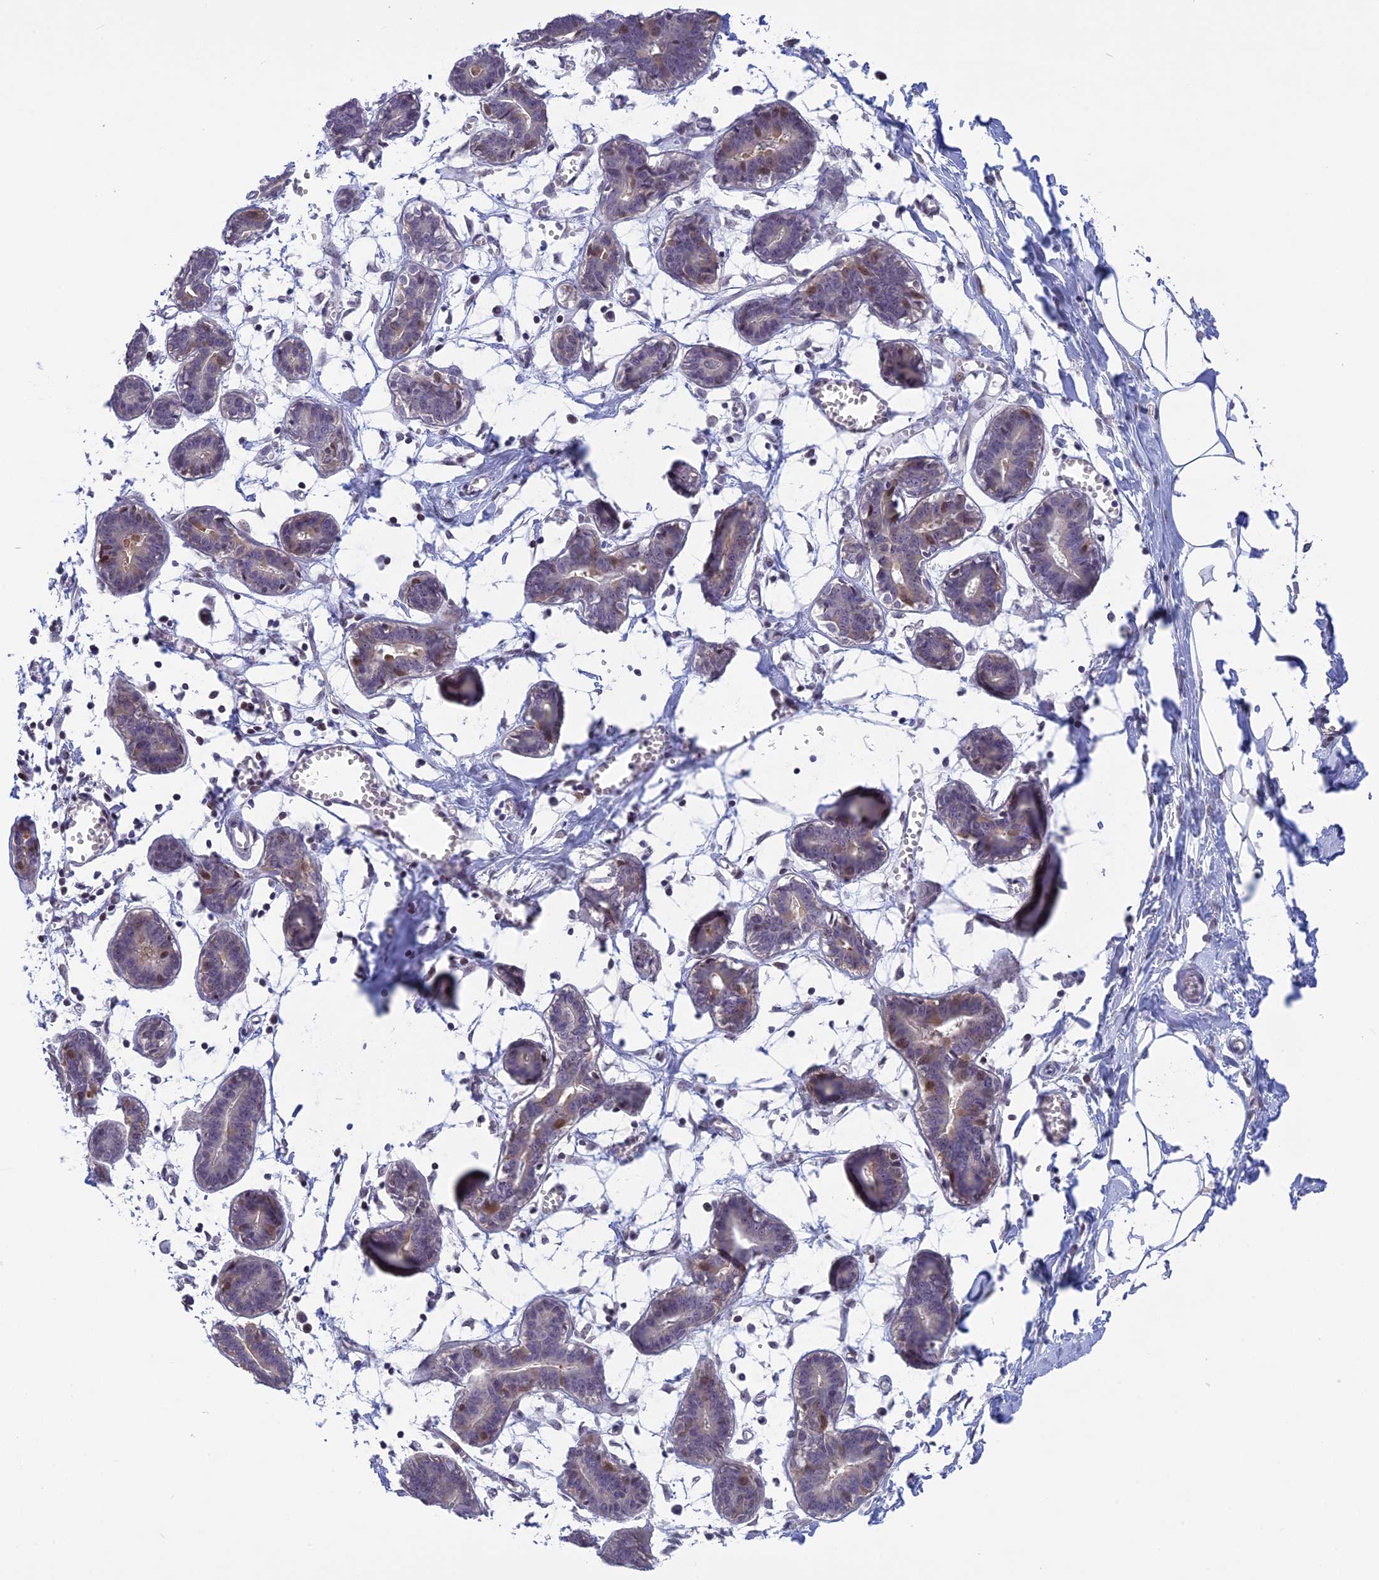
{"staining": {"intensity": "negative", "quantity": "none", "location": "none"}, "tissue": "breast", "cell_type": "Adipocytes", "image_type": "normal", "snomed": [{"axis": "morphology", "description": "Normal tissue, NOS"}, {"axis": "topography", "description": "Breast"}], "caption": "Immunohistochemistry (IHC) of normal breast reveals no expression in adipocytes.", "gene": "CORO2A", "patient": {"sex": "female", "age": 27}}